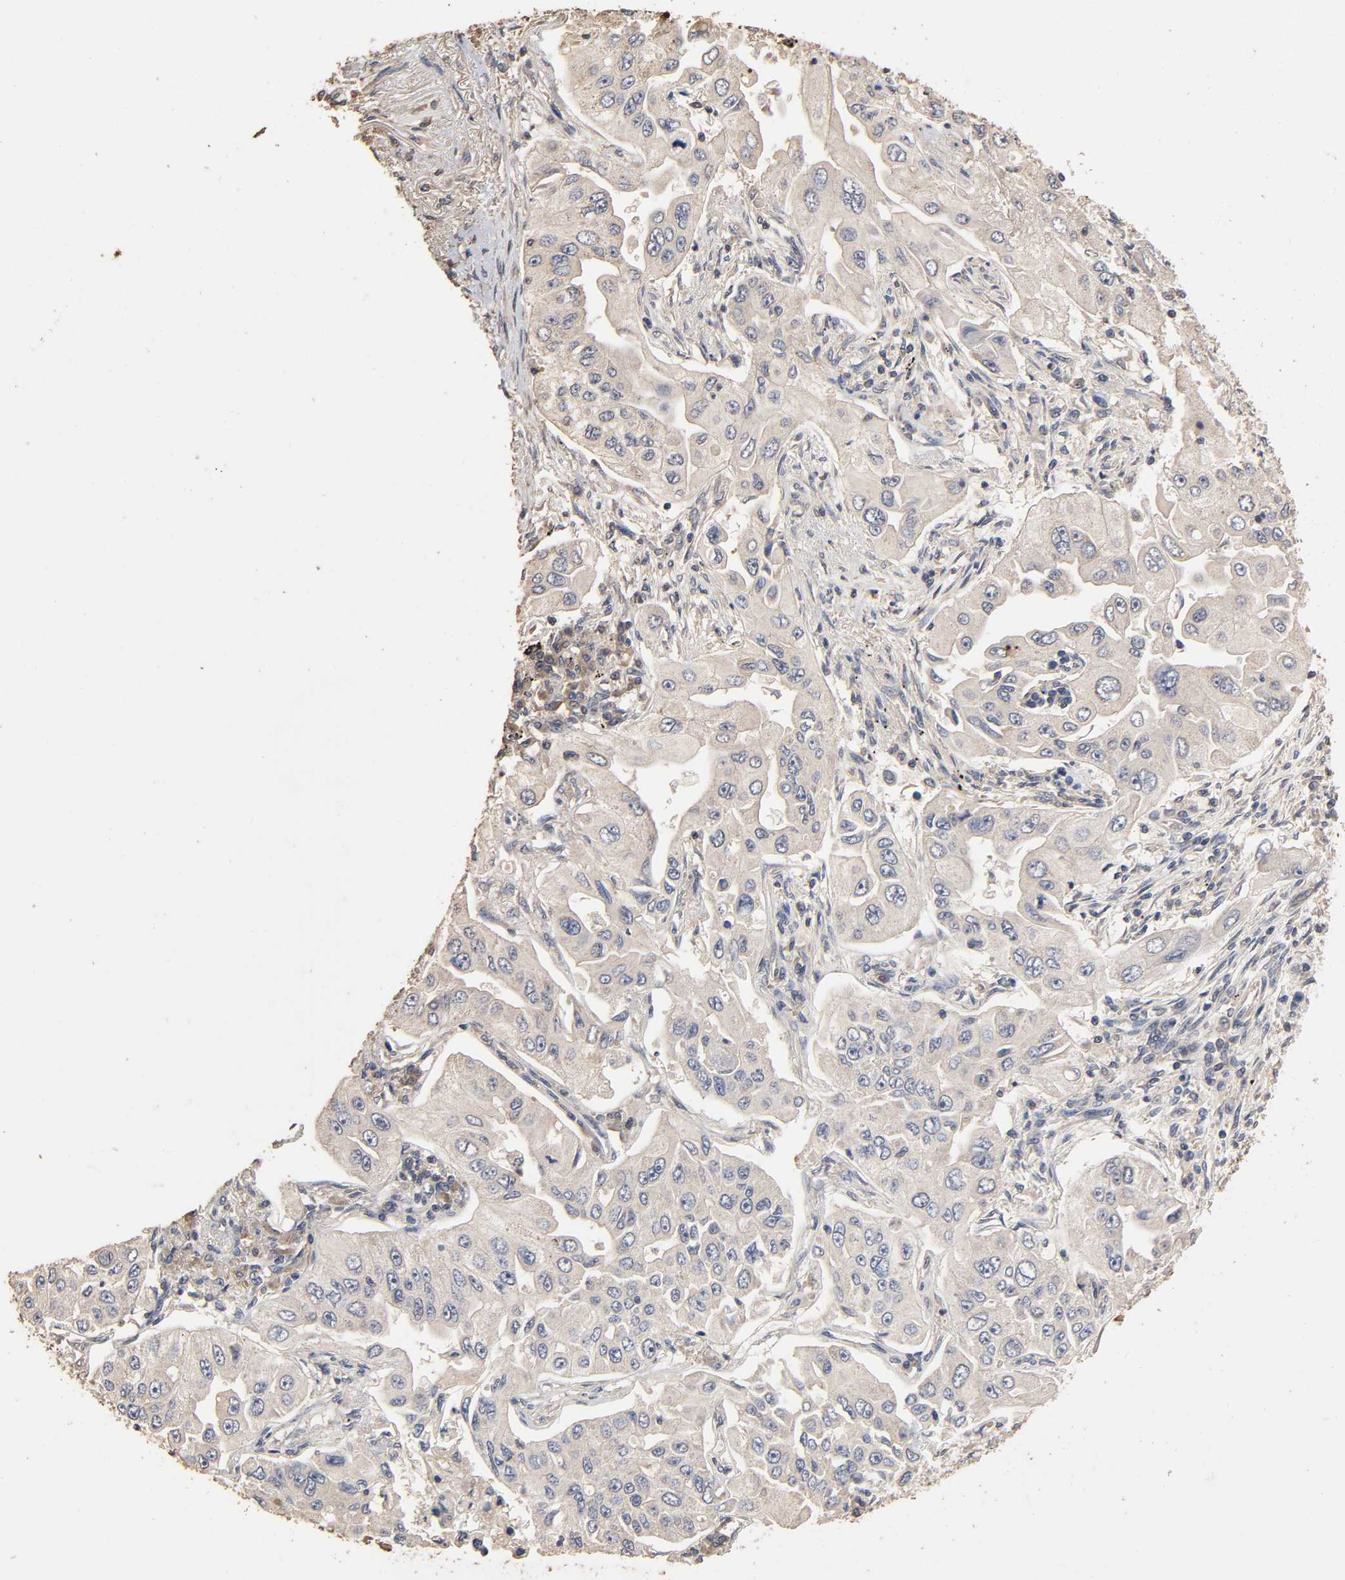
{"staining": {"intensity": "negative", "quantity": "none", "location": "none"}, "tissue": "lung cancer", "cell_type": "Tumor cells", "image_type": "cancer", "snomed": [{"axis": "morphology", "description": "Adenocarcinoma, NOS"}, {"axis": "topography", "description": "Lung"}], "caption": "Immunohistochemistry (IHC) histopathology image of neoplastic tissue: human lung cancer stained with DAB (3,3'-diaminobenzidine) demonstrates no significant protein positivity in tumor cells.", "gene": "ARHGEF7", "patient": {"sex": "male", "age": 84}}